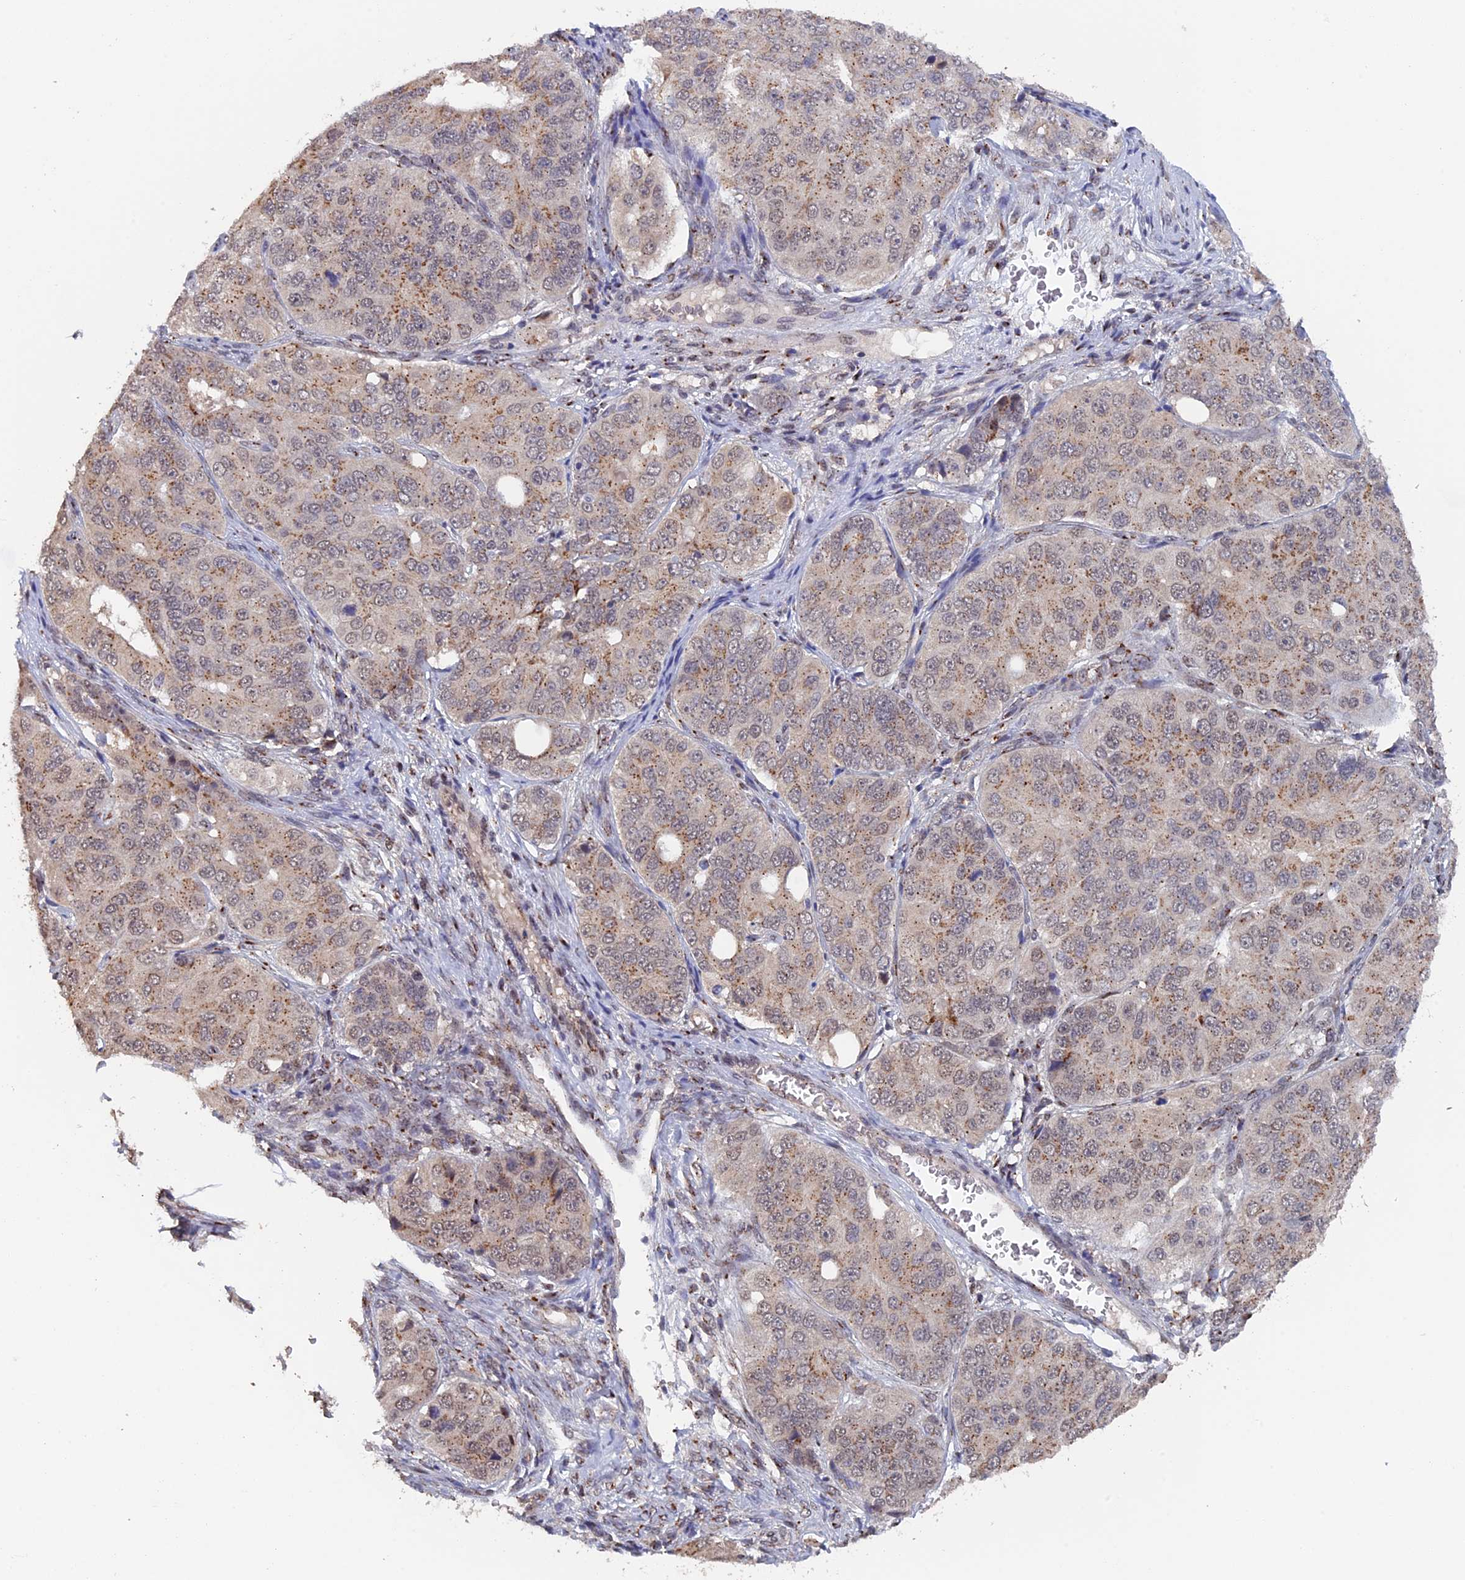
{"staining": {"intensity": "moderate", "quantity": ">75%", "location": "cytoplasmic/membranous"}, "tissue": "ovarian cancer", "cell_type": "Tumor cells", "image_type": "cancer", "snomed": [{"axis": "morphology", "description": "Carcinoma, endometroid"}, {"axis": "topography", "description": "Ovary"}], "caption": "A high-resolution image shows immunohistochemistry (IHC) staining of endometroid carcinoma (ovarian), which exhibits moderate cytoplasmic/membranous staining in approximately >75% of tumor cells.", "gene": "PIGQ", "patient": {"sex": "female", "age": 51}}